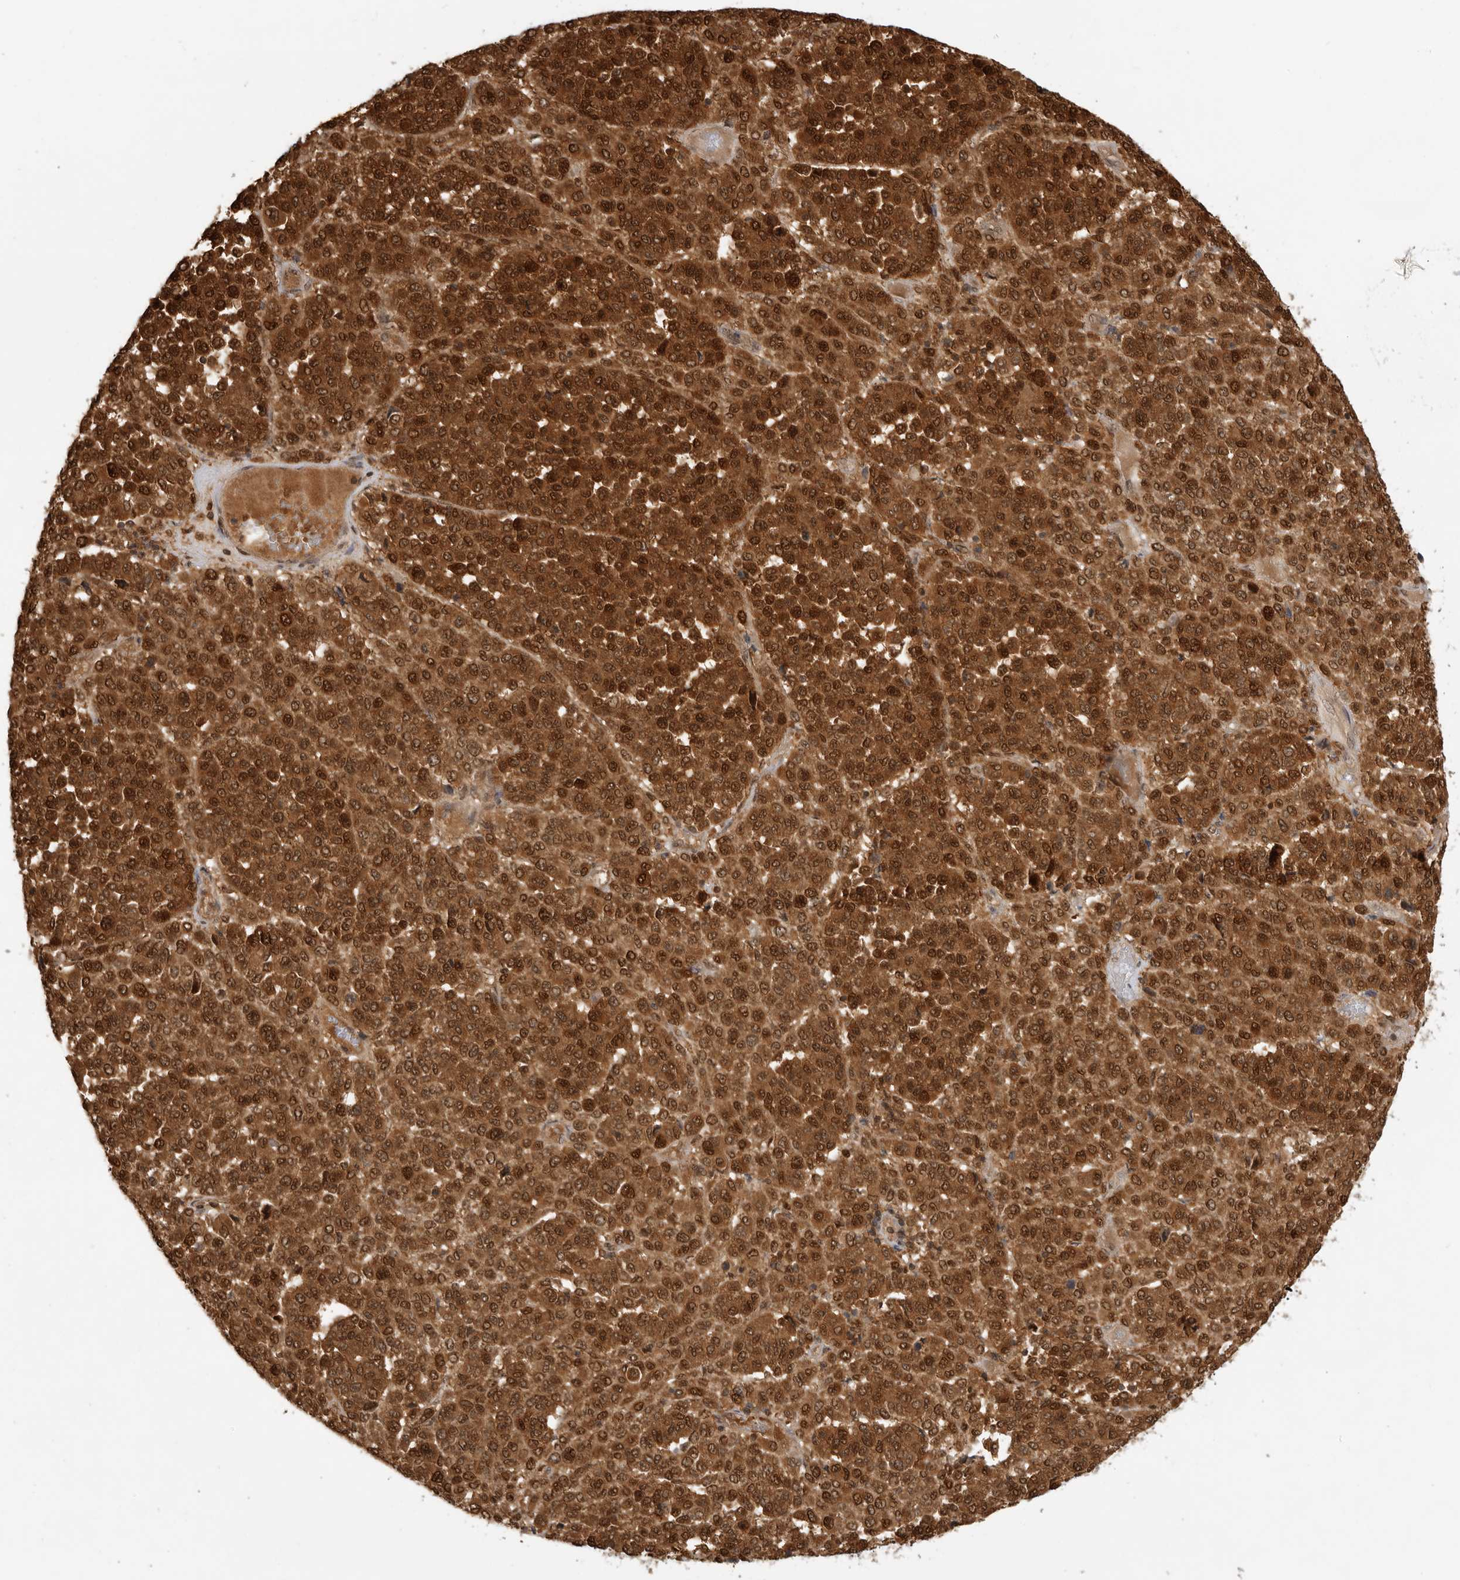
{"staining": {"intensity": "strong", "quantity": ">75%", "location": "cytoplasmic/membranous,nuclear"}, "tissue": "melanoma", "cell_type": "Tumor cells", "image_type": "cancer", "snomed": [{"axis": "morphology", "description": "Malignant melanoma, Metastatic site"}, {"axis": "topography", "description": "Pancreas"}], "caption": "The micrograph exhibits a brown stain indicating the presence of a protein in the cytoplasmic/membranous and nuclear of tumor cells in malignant melanoma (metastatic site). (DAB (3,3'-diaminobenzidine) IHC, brown staining for protein, blue staining for nuclei).", "gene": "ADPRS", "patient": {"sex": "female", "age": 30}}